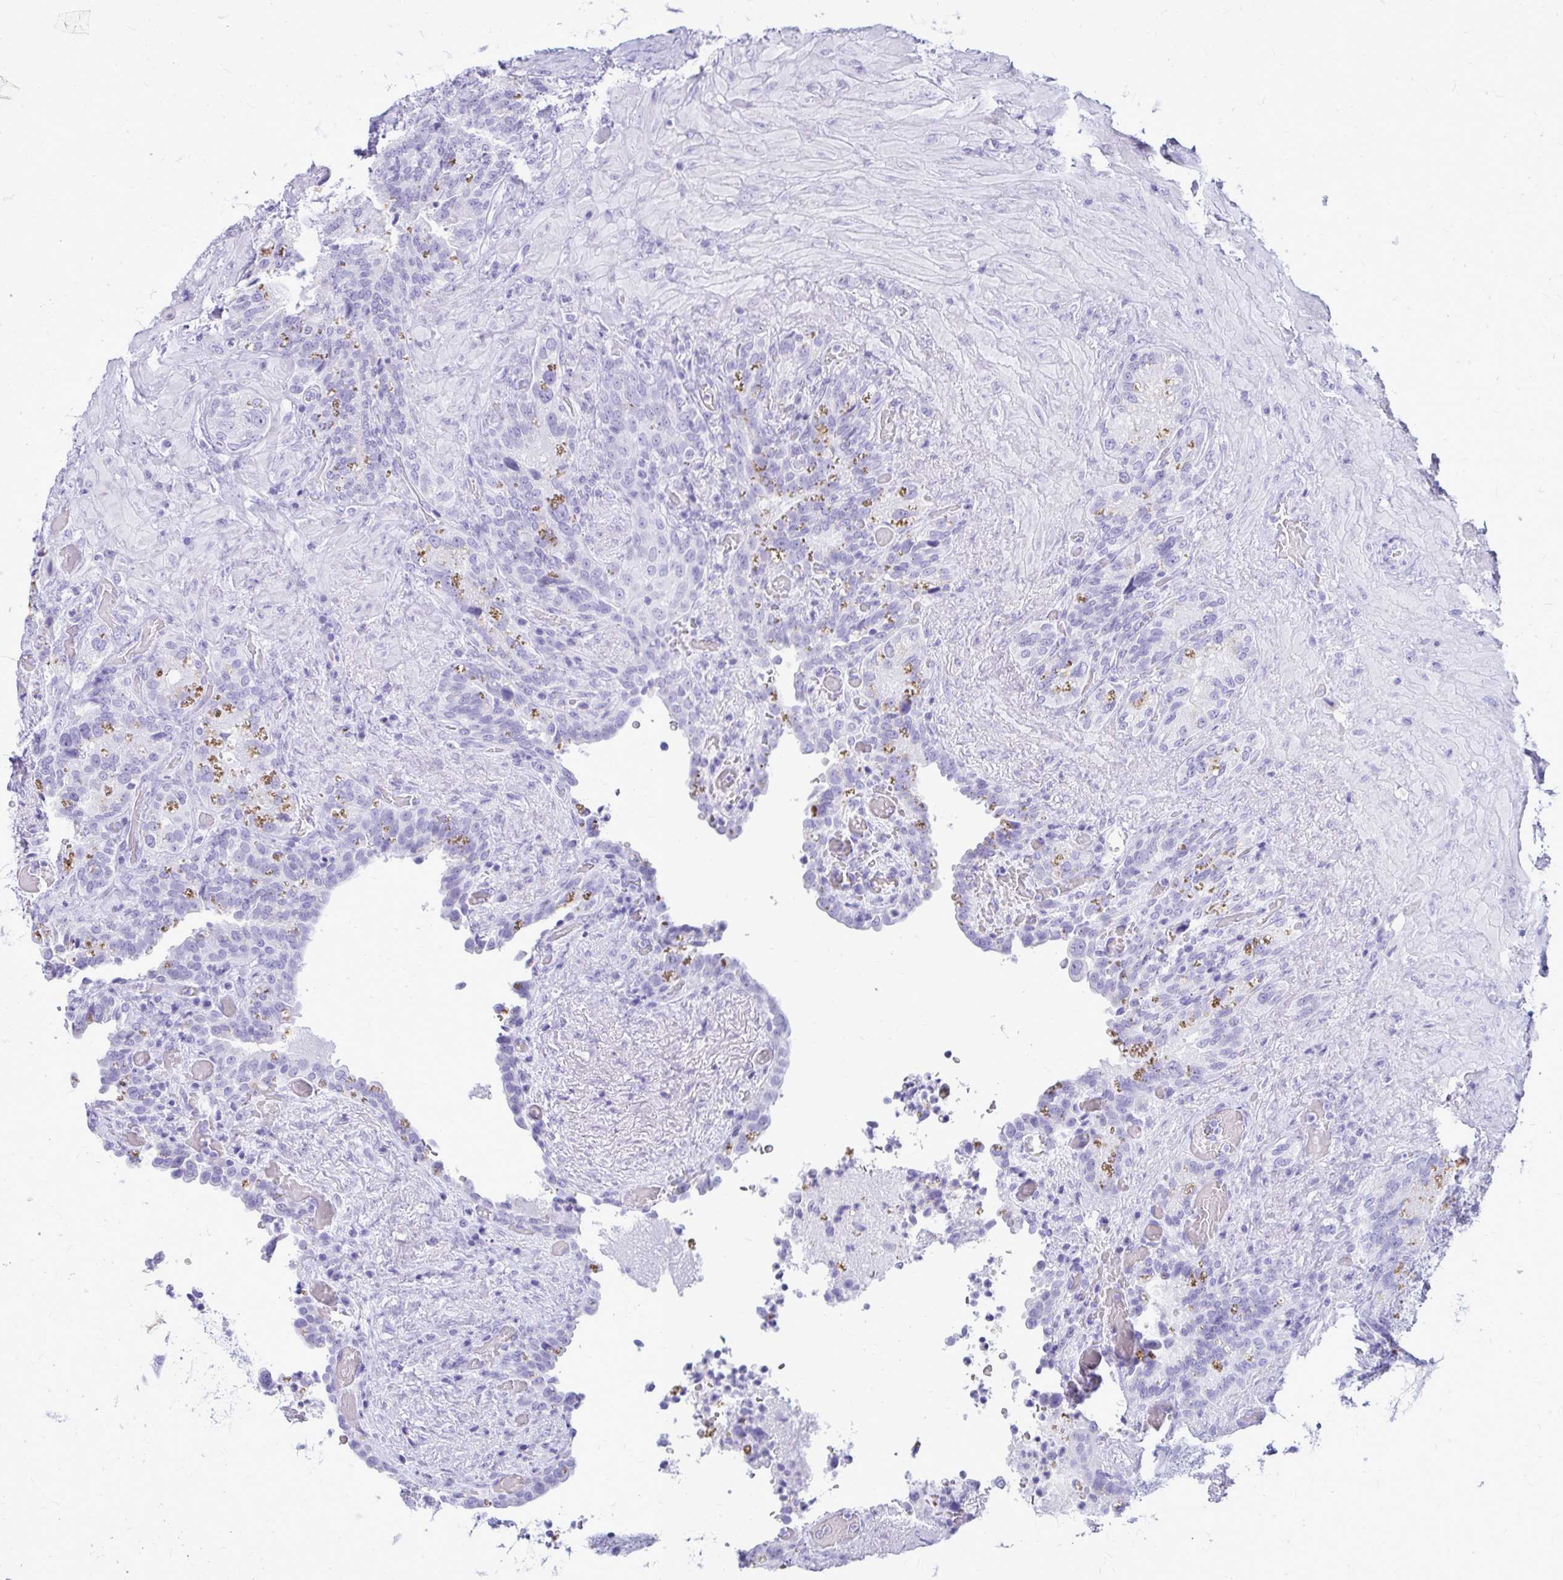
{"staining": {"intensity": "negative", "quantity": "none", "location": "none"}, "tissue": "seminal vesicle", "cell_type": "Glandular cells", "image_type": "normal", "snomed": [{"axis": "morphology", "description": "Normal tissue, NOS"}, {"axis": "topography", "description": "Seminal veicle"}], "caption": "DAB immunohistochemical staining of benign human seminal vesicle shows no significant staining in glandular cells.", "gene": "OR10R2", "patient": {"sex": "male", "age": 68}}